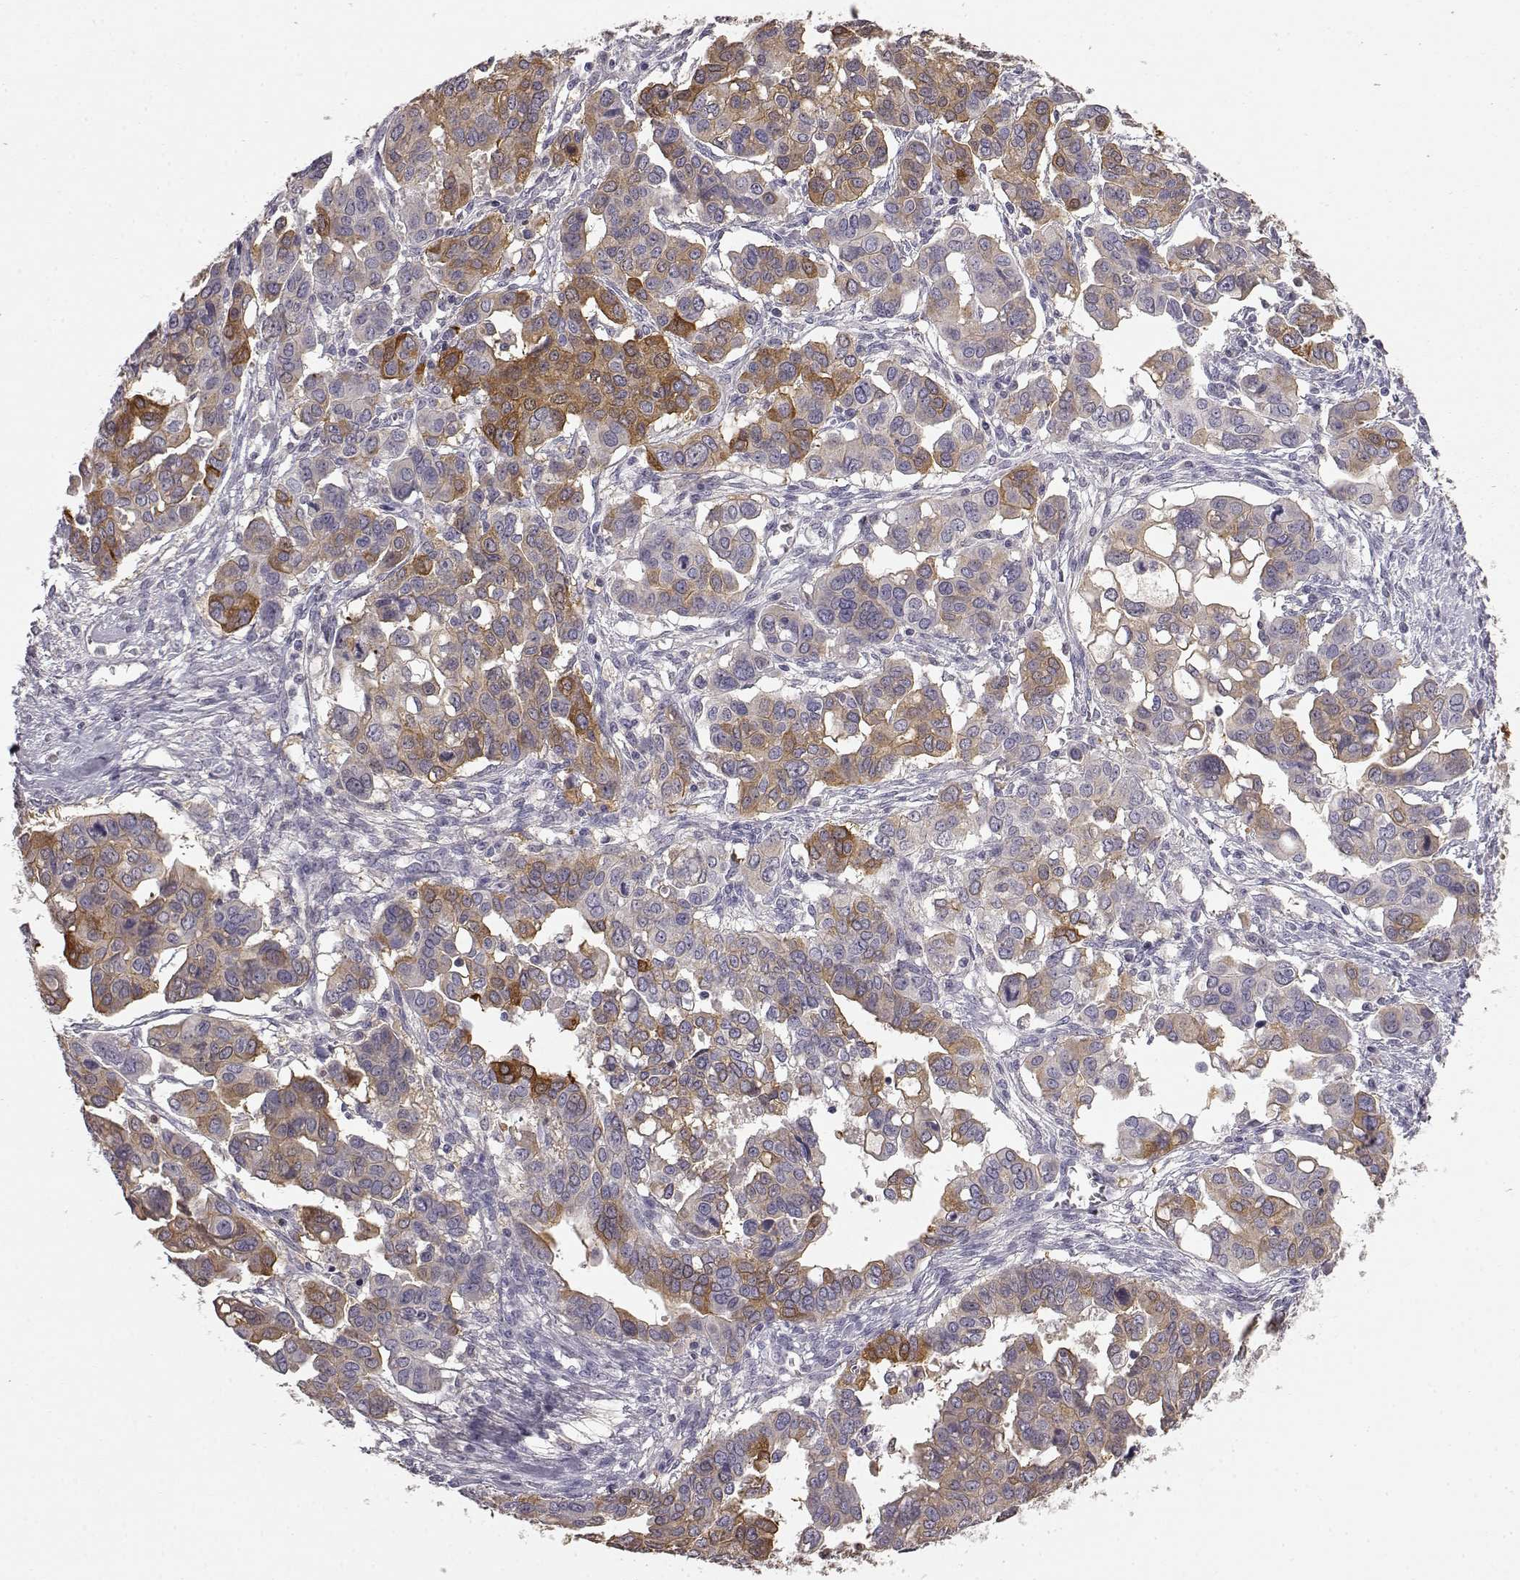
{"staining": {"intensity": "moderate", "quantity": "25%-75%", "location": "cytoplasmic/membranous"}, "tissue": "ovarian cancer", "cell_type": "Tumor cells", "image_type": "cancer", "snomed": [{"axis": "morphology", "description": "Carcinoma, endometroid"}, {"axis": "topography", "description": "Ovary"}], "caption": "Tumor cells show moderate cytoplasmic/membranous expression in about 25%-75% of cells in ovarian cancer.", "gene": "KRT85", "patient": {"sex": "female", "age": 78}}